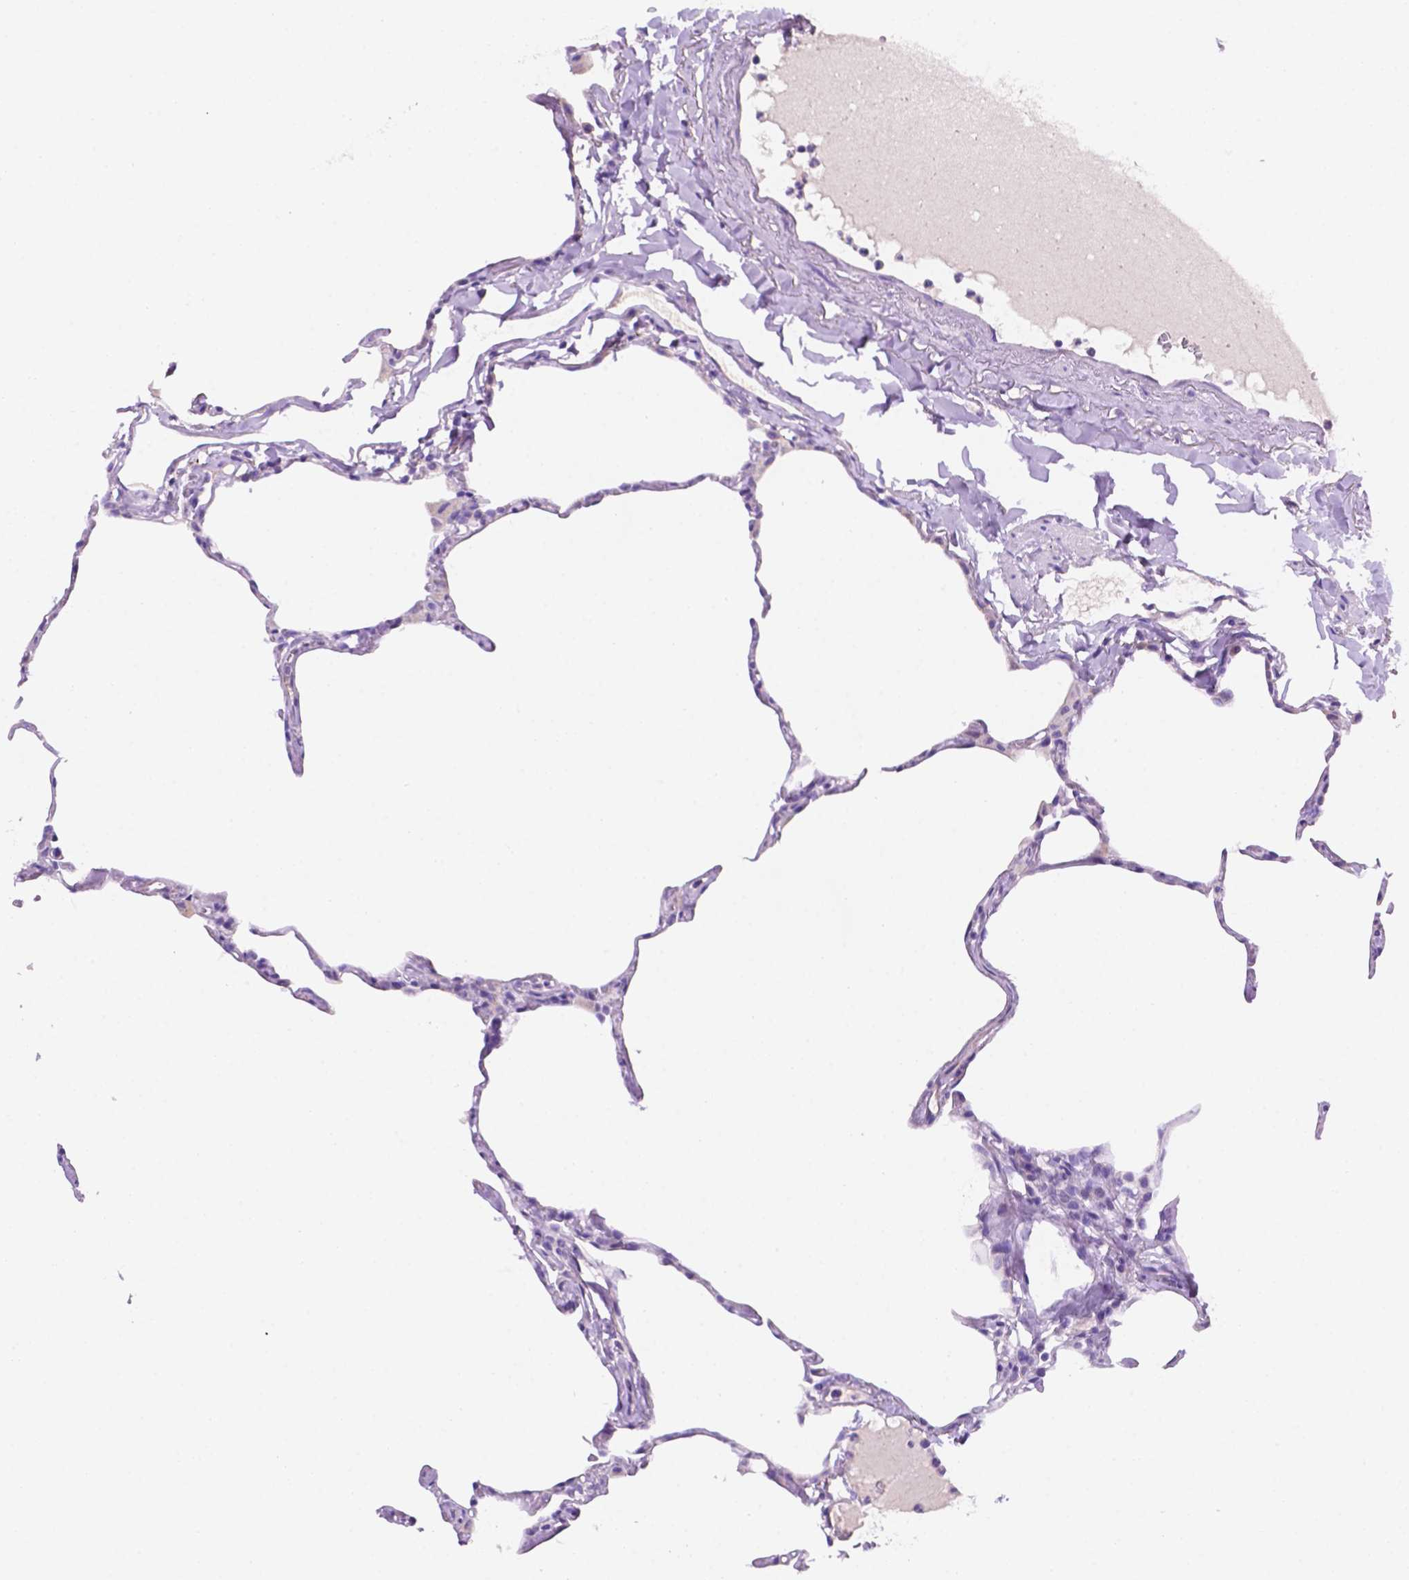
{"staining": {"intensity": "negative", "quantity": "none", "location": "none"}, "tissue": "lung", "cell_type": "Alveolar cells", "image_type": "normal", "snomed": [{"axis": "morphology", "description": "Normal tissue, NOS"}, {"axis": "topography", "description": "Lung"}], "caption": "There is no significant positivity in alveolar cells of lung. Nuclei are stained in blue.", "gene": "CEACAM7", "patient": {"sex": "male", "age": 65}}